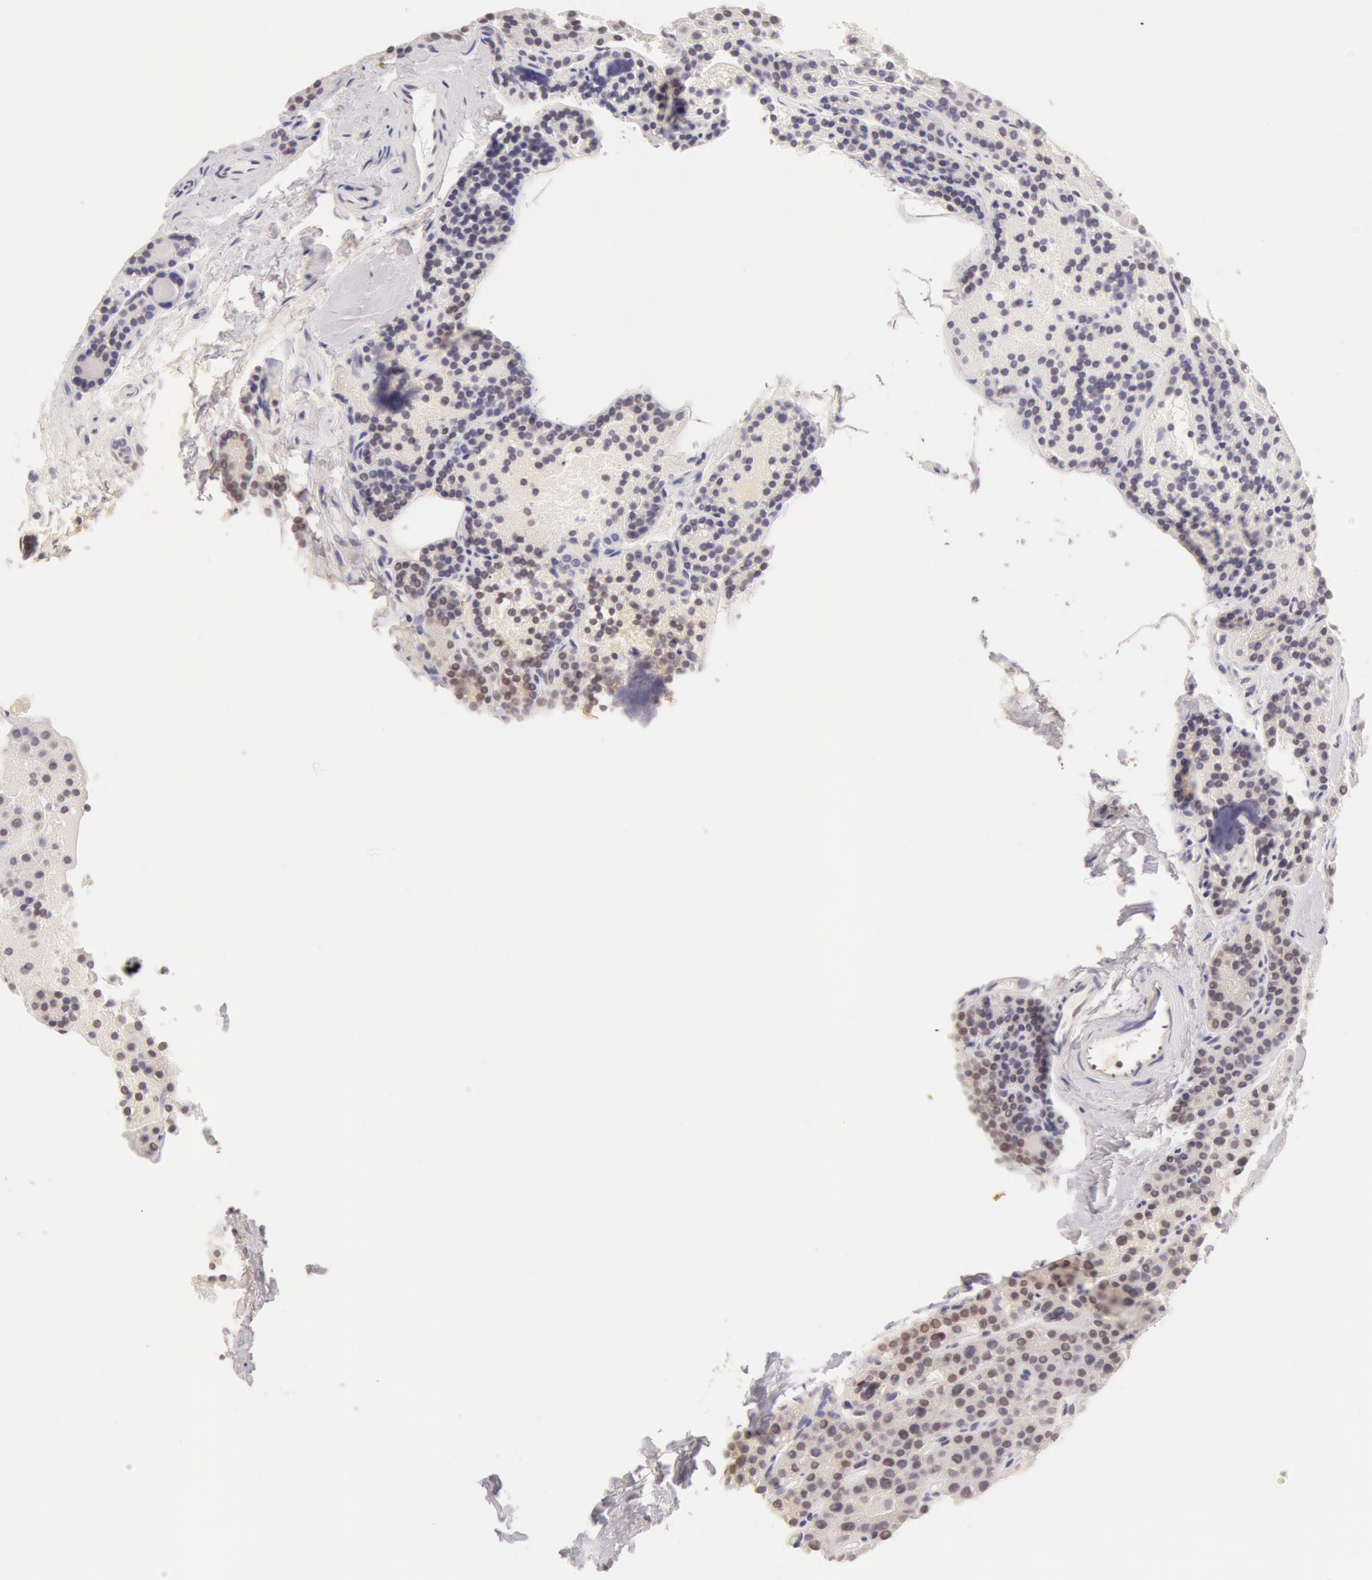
{"staining": {"intensity": "negative", "quantity": "none", "location": "none"}, "tissue": "parathyroid gland", "cell_type": "Glandular cells", "image_type": "normal", "snomed": [{"axis": "morphology", "description": "Normal tissue, NOS"}, {"axis": "topography", "description": "Parathyroid gland"}], "caption": "High magnification brightfield microscopy of normal parathyroid gland stained with DAB (brown) and counterstained with hematoxylin (blue): glandular cells show no significant positivity.", "gene": "ZNF597", "patient": {"sex": "male", "age": 71}}